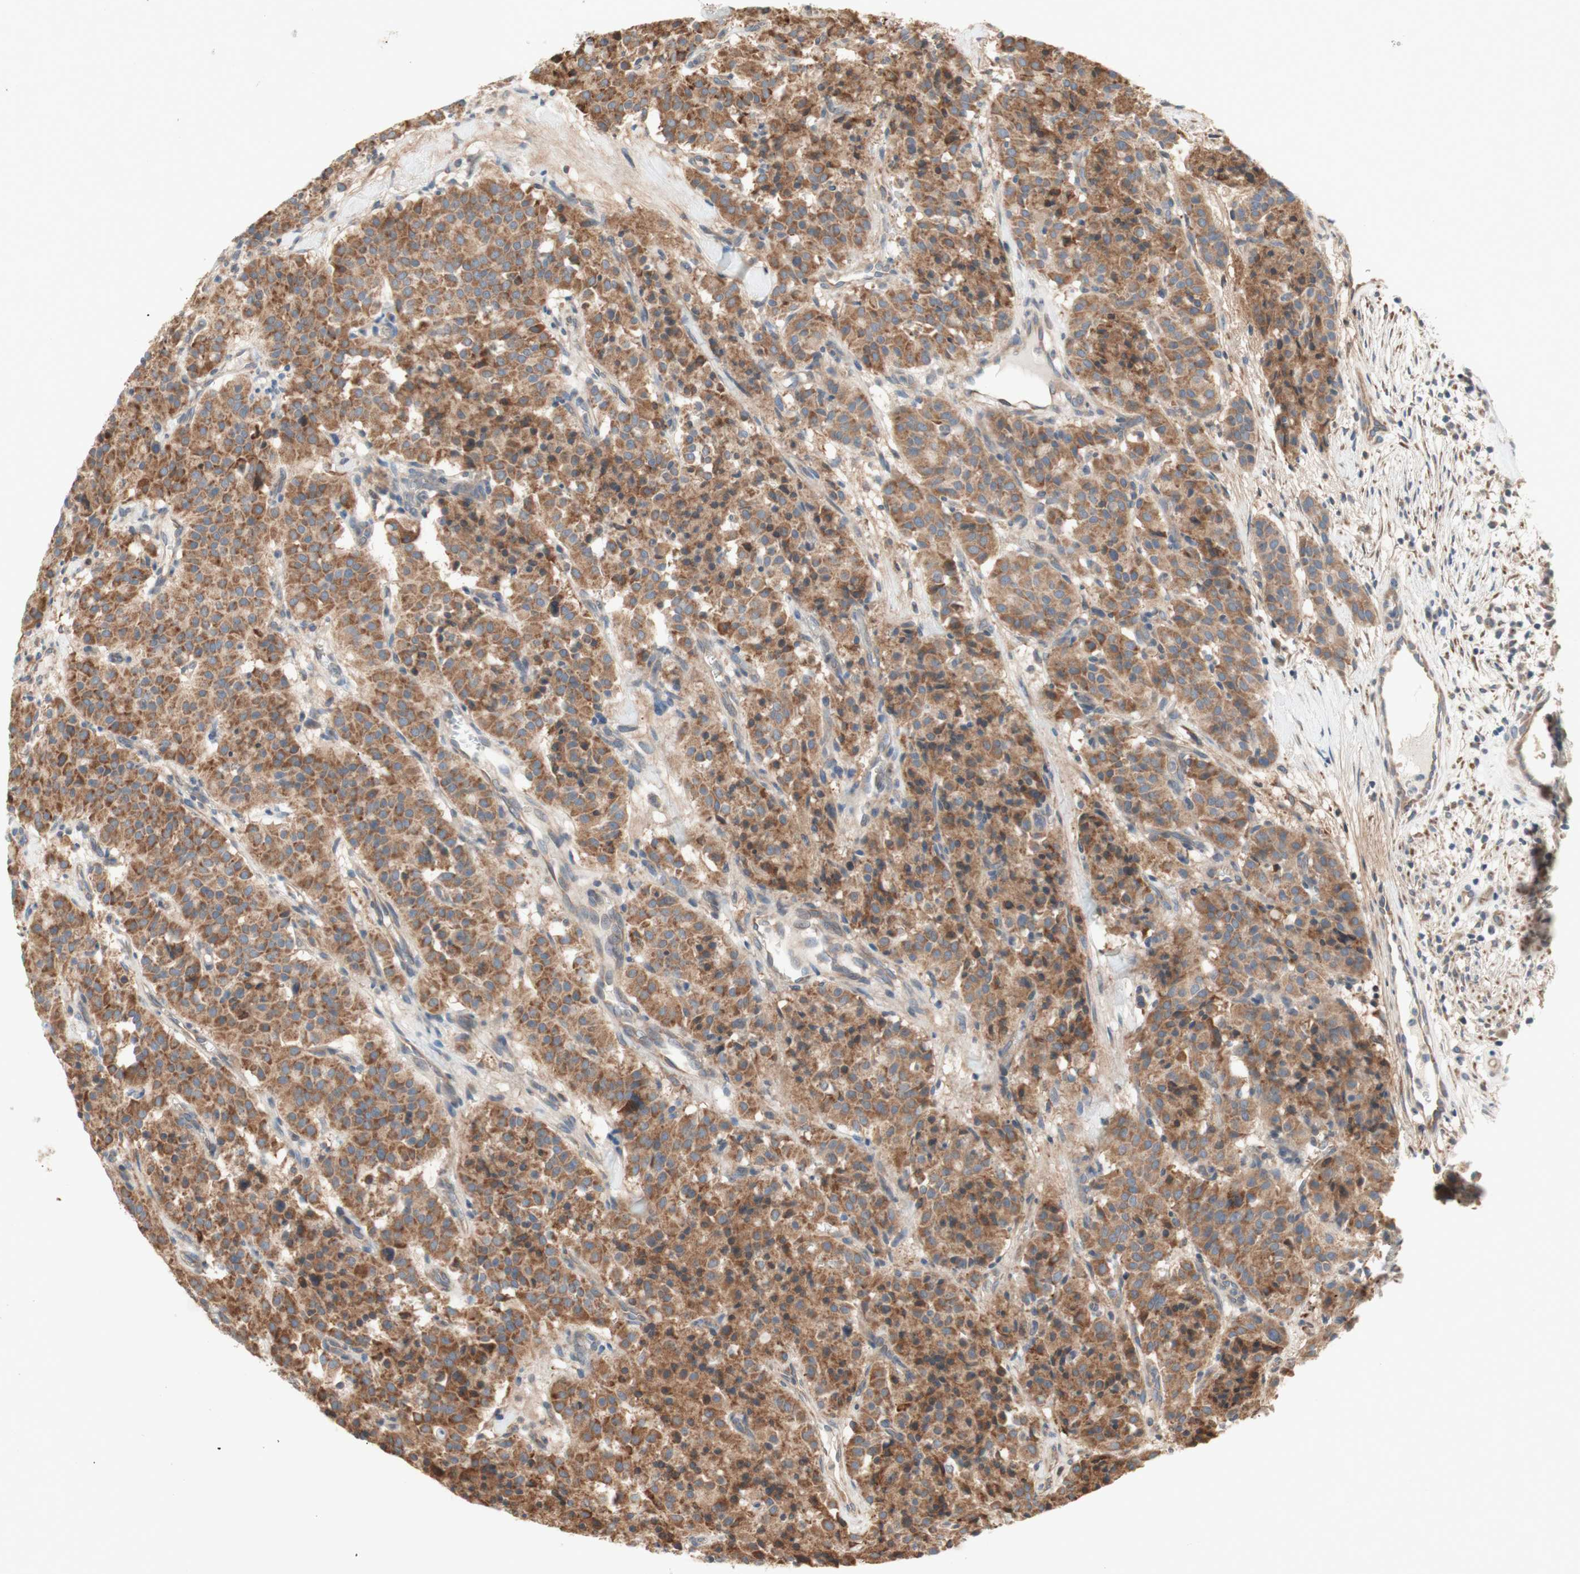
{"staining": {"intensity": "moderate", "quantity": ">75%", "location": "cytoplasmic/membranous"}, "tissue": "carcinoid", "cell_type": "Tumor cells", "image_type": "cancer", "snomed": [{"axis": "morphology", "description": "Carcinoid, malignant, NOS"}, {"axis": "topography", "description": "Lung"}], "caption": "Human carcinoid stained with a brown dye reveals moderate cytoplasmic/membranous positive positivity in about >75% of tumor cells.", "gene": "SOCS2", "patient": {"sex": "male", "age": 30}}